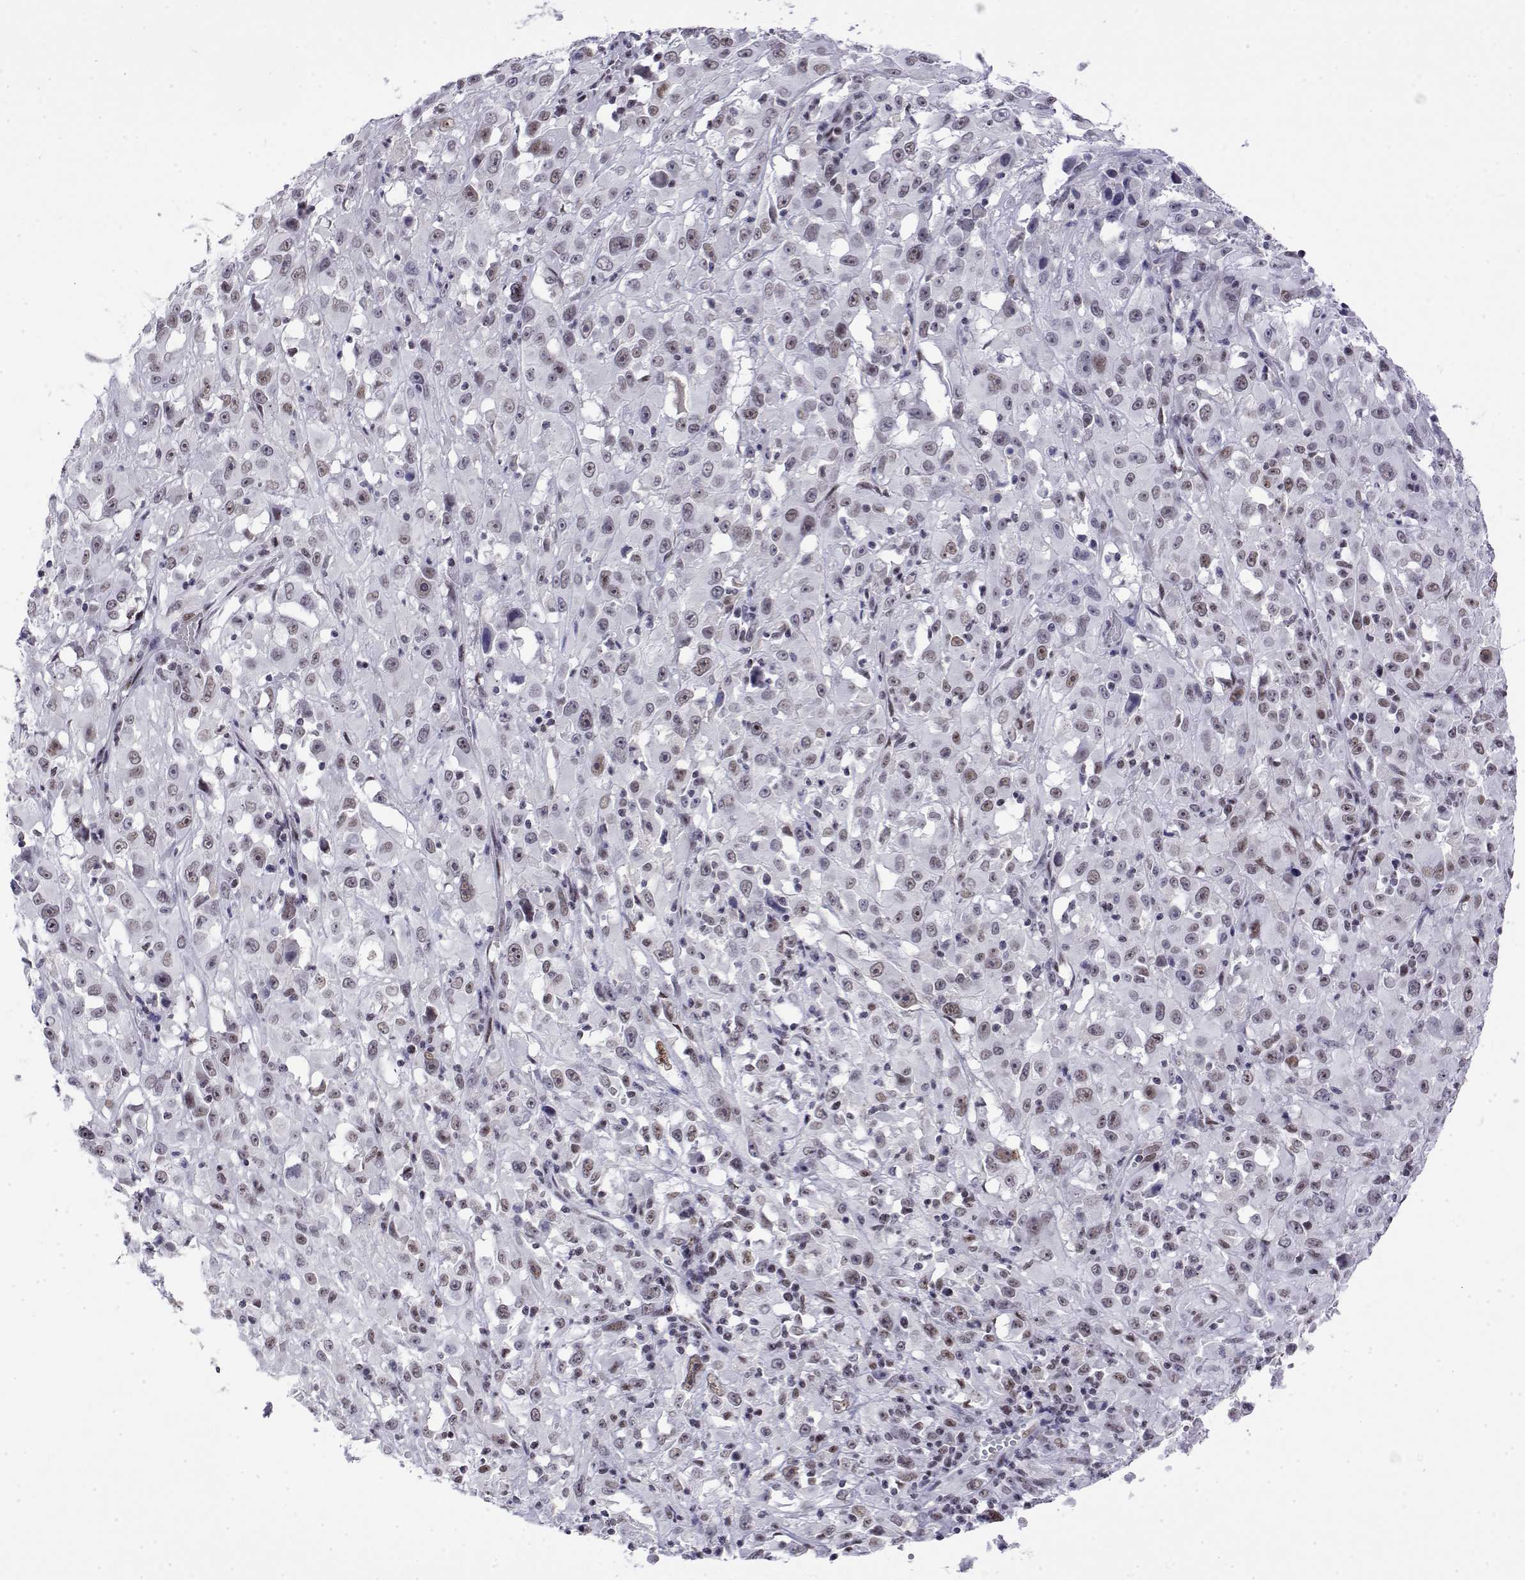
{"staining": {"intensity": "weak", "quantity": "<25%", "location": "nuclear"}, "tissue": "melanoma", "cell_type": "Tumor cells", "image_type": "cancer", "snomed": [{"axis": "morphology", "description": "Malignant melanoma, Metastatic site"}, {"axis": "topography", "description": "Soft tissue"}], "caption": "Tumor cells are negative for protein expression in human malignant melanoma (metastatic site).", "gene": "POLDIP3", "patient": {"sex": "male", "age": 50}}